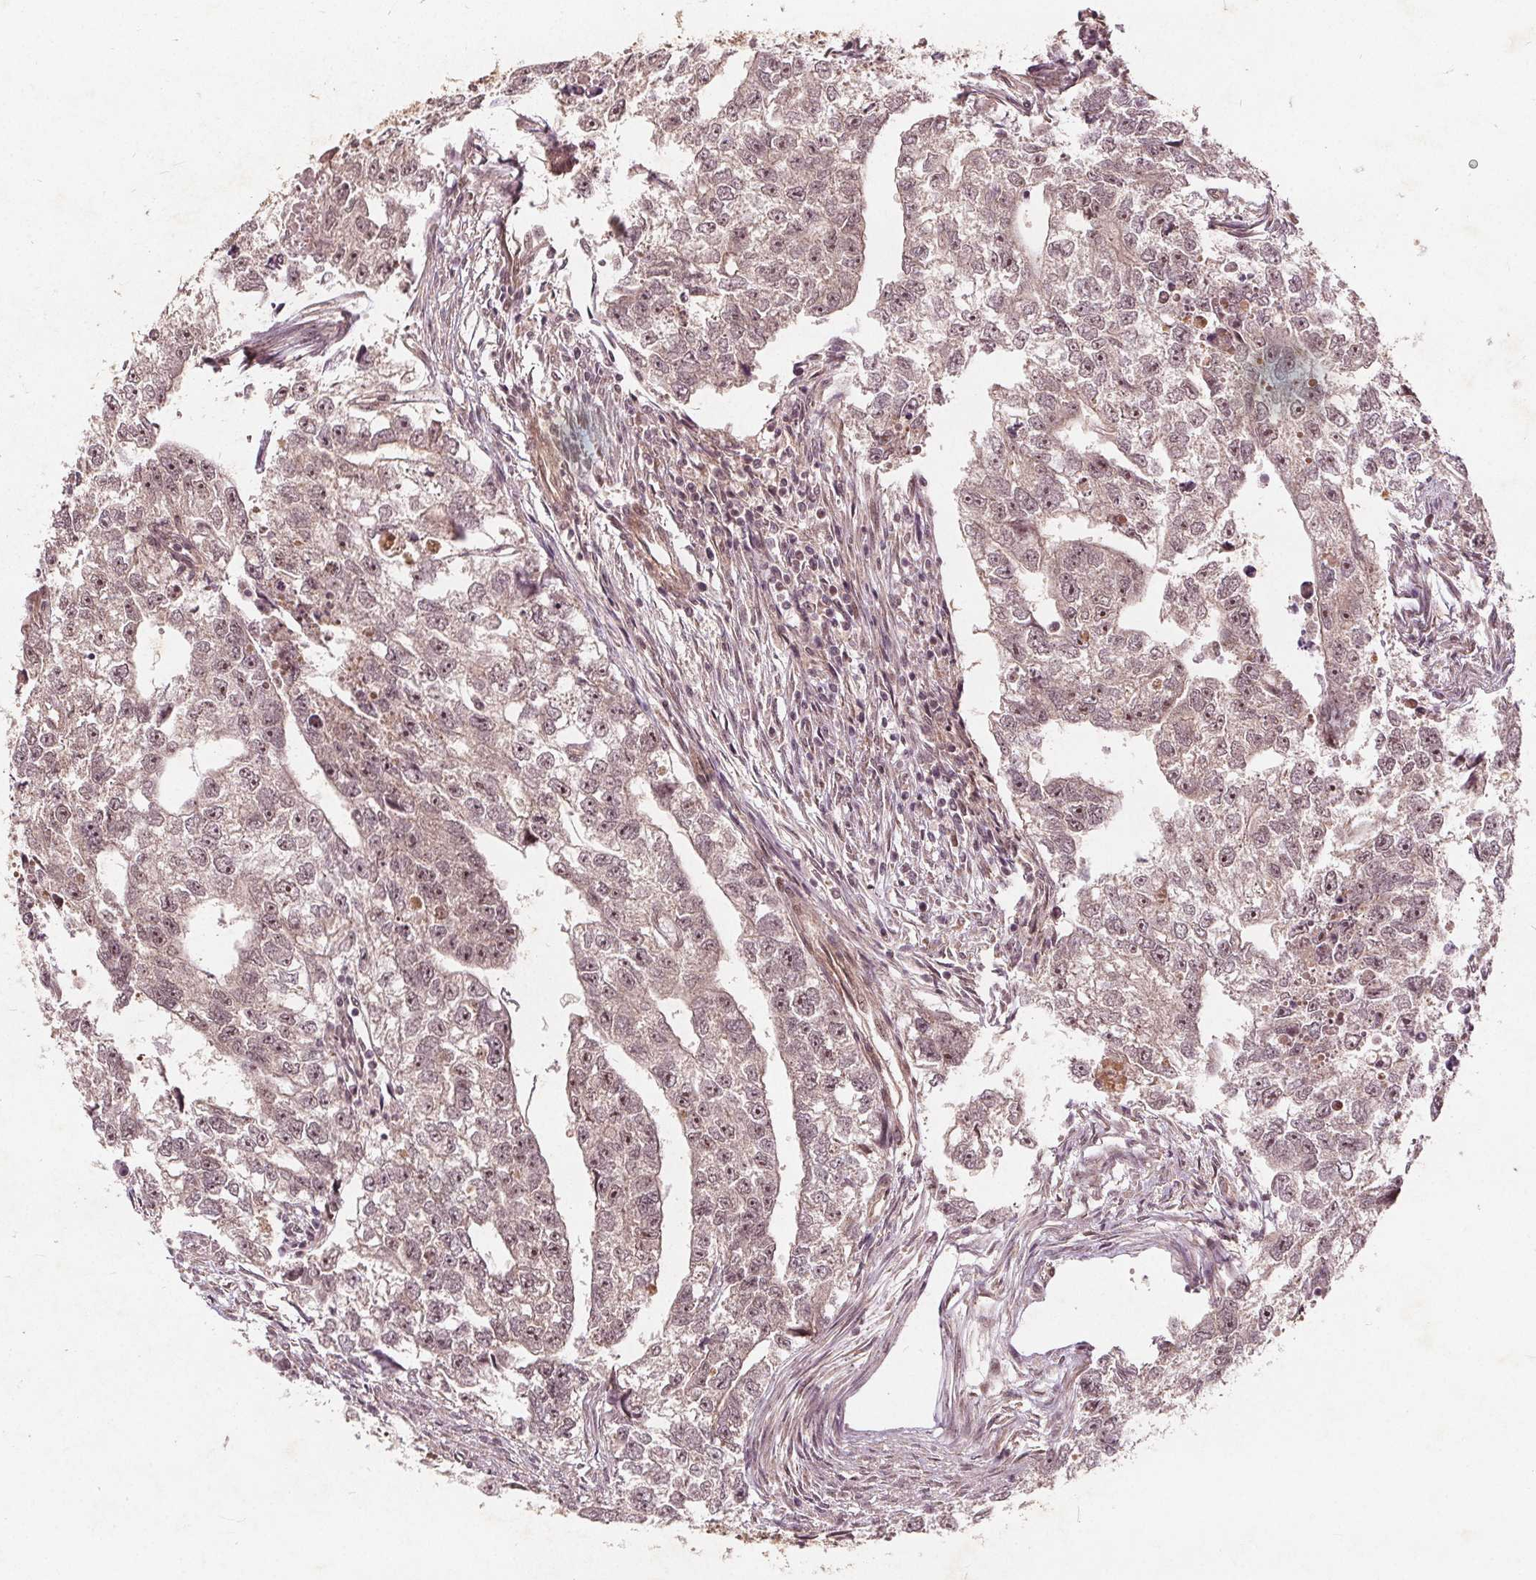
{"staining": {"intensity": "moderate", "quantity": ">75%", "location": "cytoplasmic/membranous,nuclear"}, "tissue": "testis cancer", "cell_type": "Tumor cells", "image_type": "cancer", "snomed": [{"axis": "morphology", "description": "Carcinoma, Embryonal, NOS"}, {"axis": "morphology", "description": "Teratoma, malignant, NOS"}, {"axis": "topography", "description": "Testis"}], "caption": "Moderate cytoplasmic/membranous and nuclear protein expression is identified in approximately >75% of tumor cells in testis cancer (teratoma (malignant)).", "gene": "PPP1CB", "patient": {"sex": "male", "age": 44}}